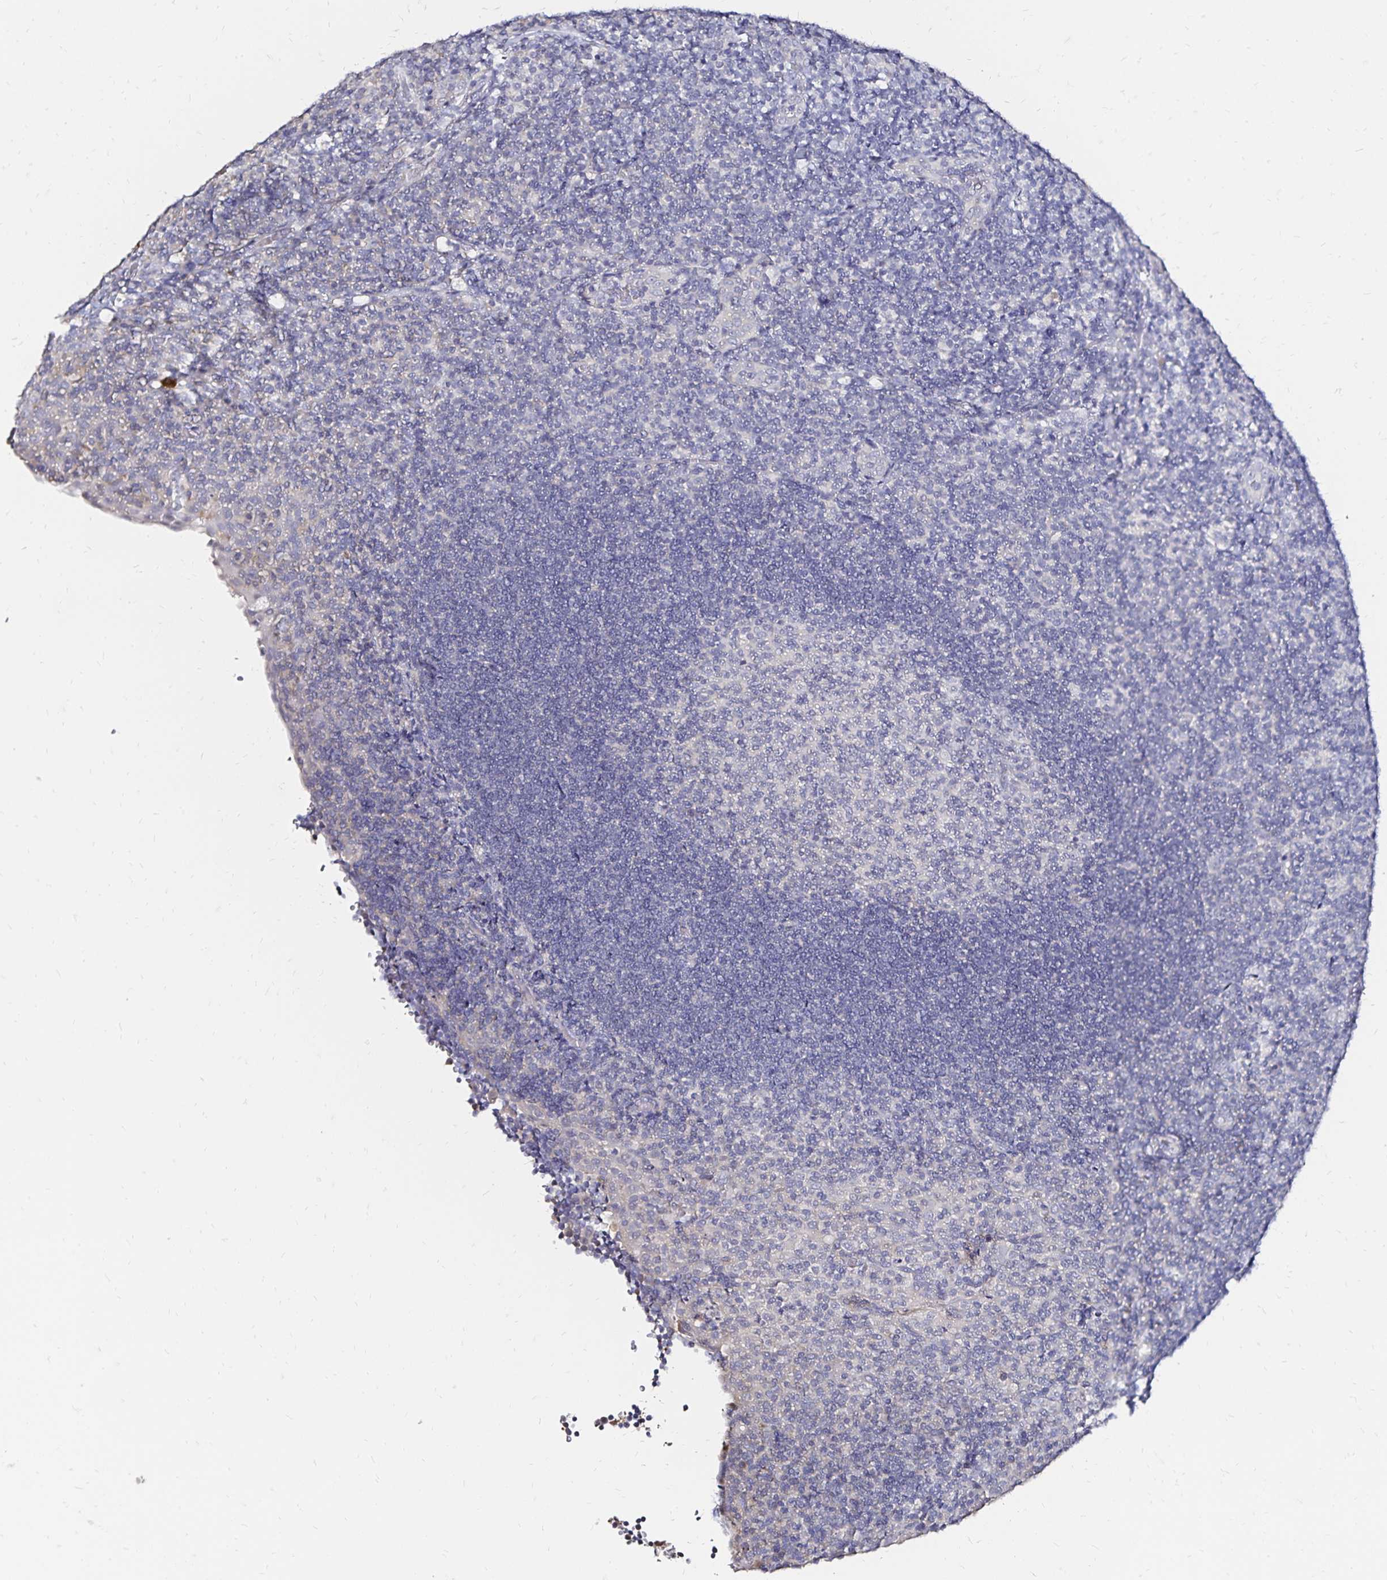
{"staining": {"intensity": "negative", "quantity": "none", "location": "none"}, "tissue": "tonsil", "cell_type": "Germinal center cells", "image_type": "normal", "snomed": [{"axis": "morphology", "description": "Normal tissue, NOS"}, {"axis": "topography", "description": "Tonsil"}], "caption": "This is a micrograph of immunohistochemistry (IHC) staining of normal tonsil, which shows no positivity in germinal center cells.", "gene": "SLC5A1", "patient": {"sex": "male", "age": 17}}